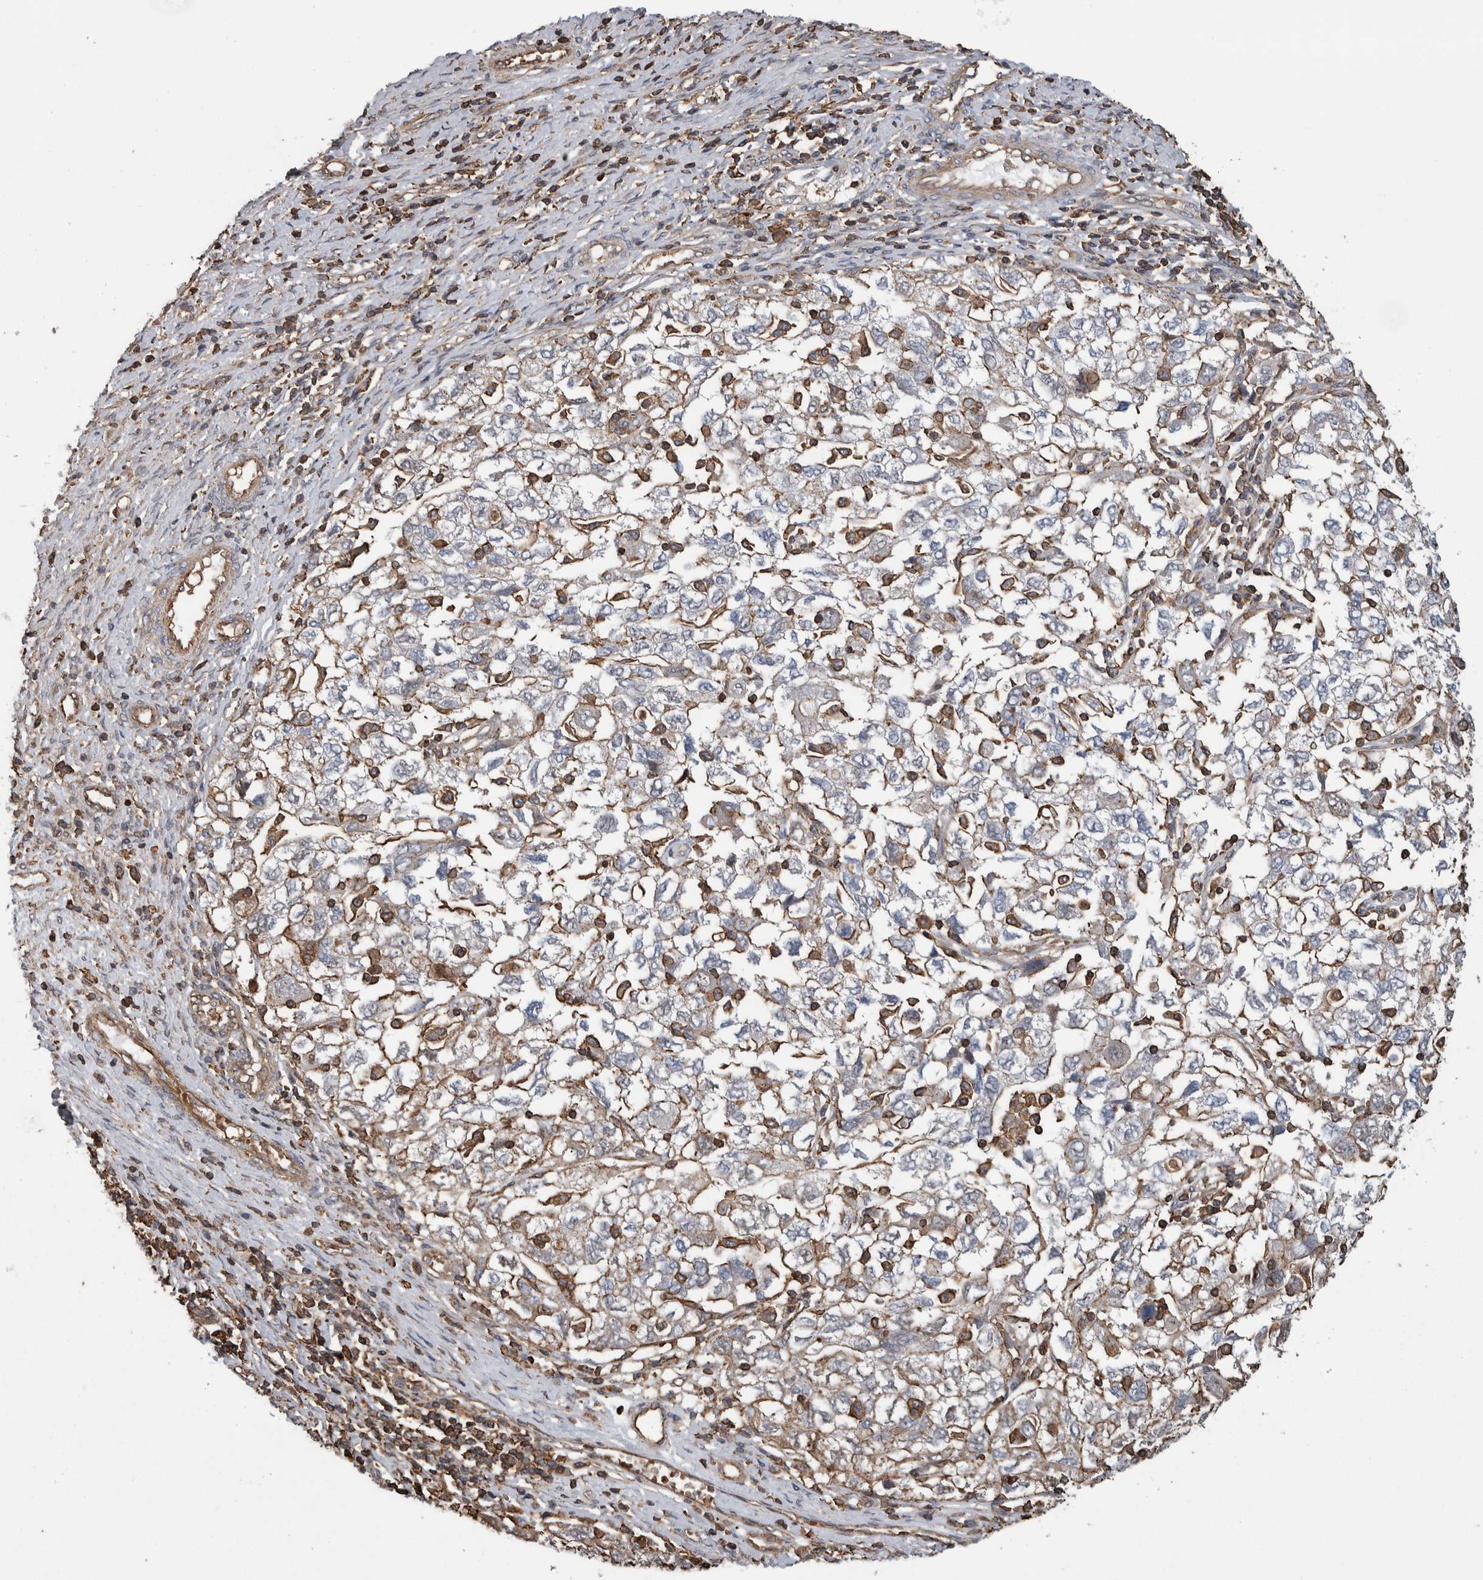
{"staining": {"intensity": "weak", "quantity": "<25%", "location": "cytoplasmic/membranous"}, "tissue": "ovarian cancer", "cell_type": "Tumor cells", "image_type": "cancer", "snomed": [{"axis": "morphology", "description": "Carcinoma, NOS"}, {"axis": "morphology", "description": "Cystadenocarcinoma, serous, NOS"}, {"axis": "topography", "description": "Ovary"}], "caption": "High magnification brightfield microscopy of ovarian cancer stained with DAB (3,3'-diaminobenzidine) (brown) and counterstained with hematoxylin (blue): tumor cells show no significant staining.", "gene": "ENPP2", "patient": {"sex": "female", "age": 69}}